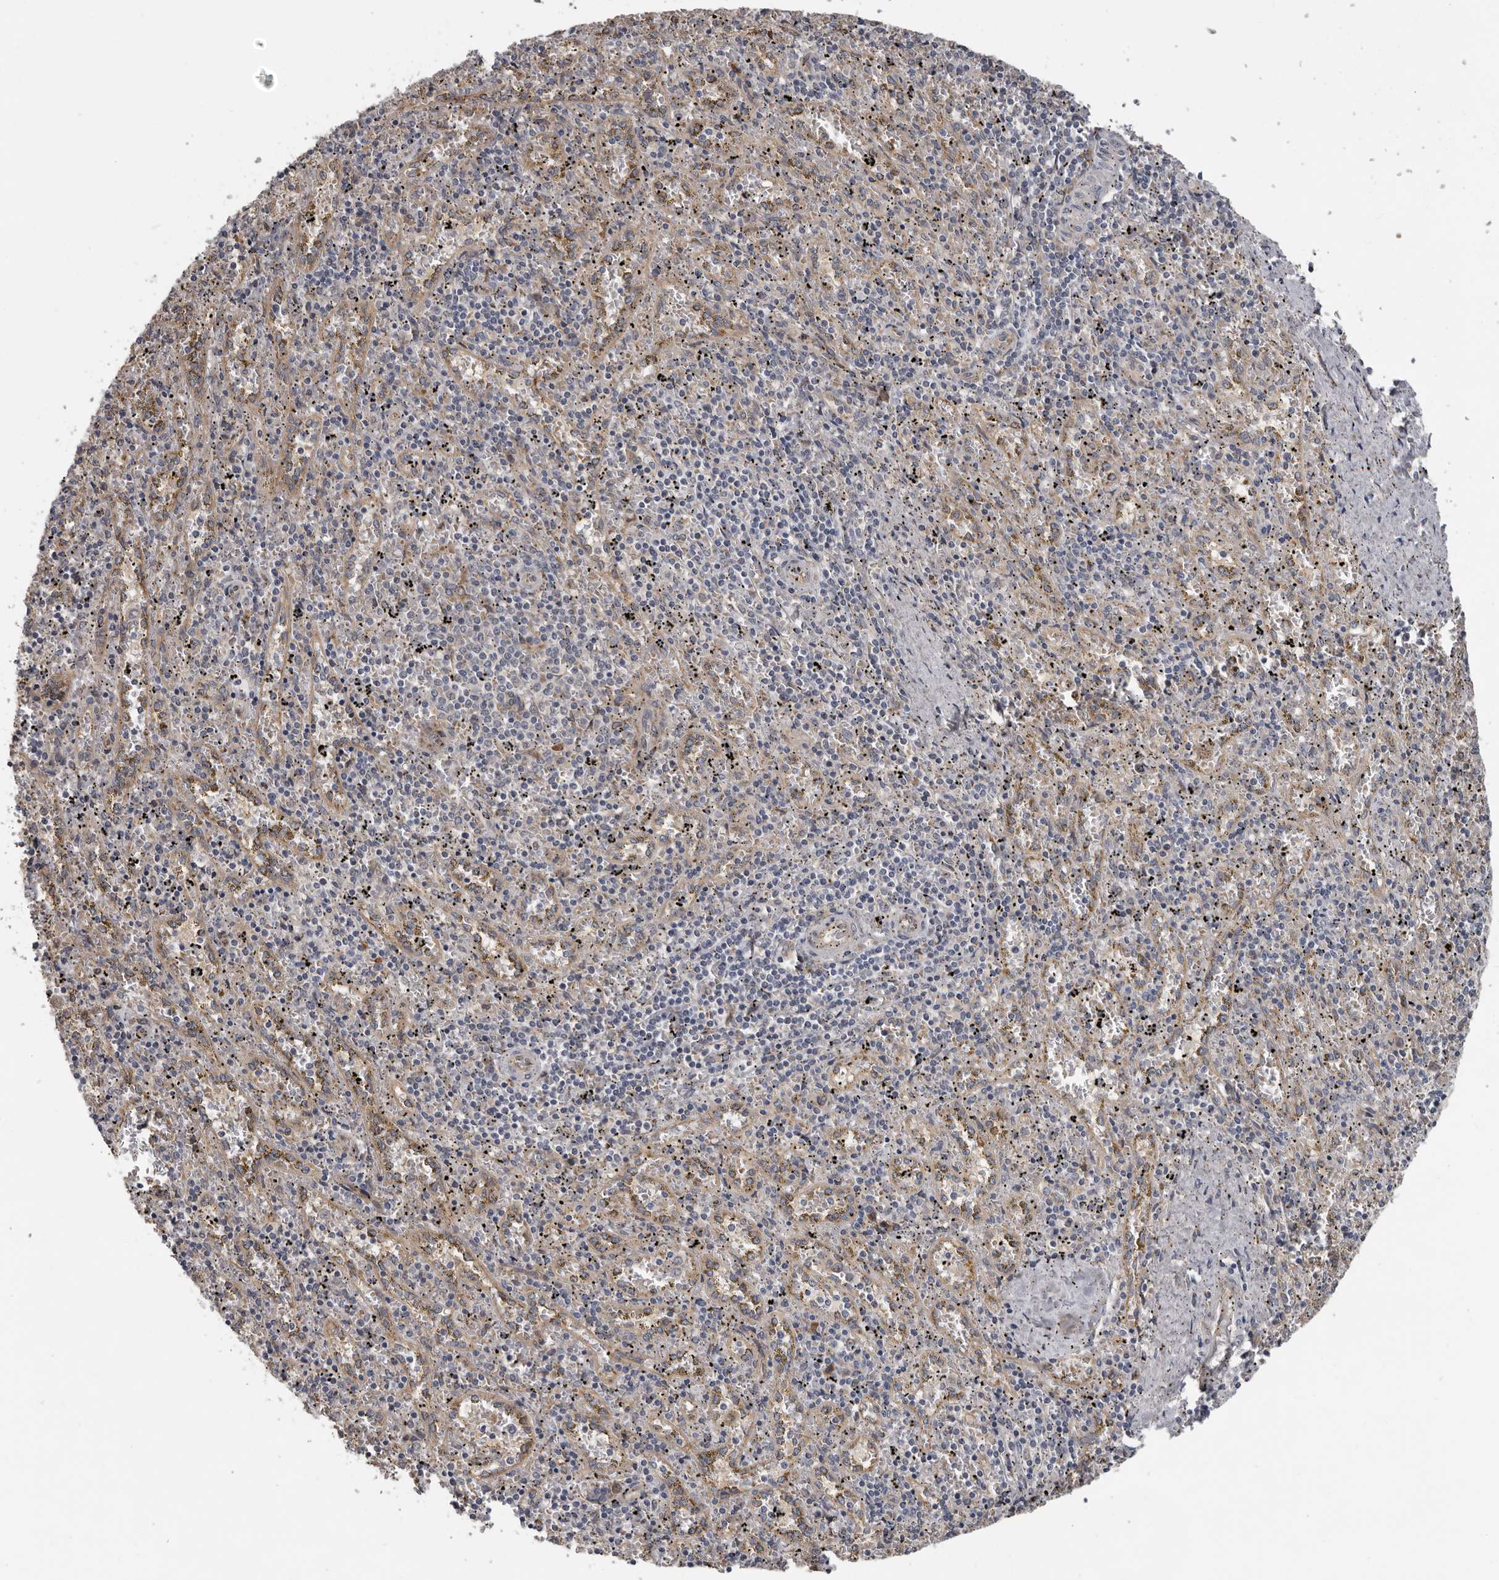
{"staining": {"intensity": "negative", "quantity": "none", "location": "none"}, "tissue": "spleen", "cell_type": "Cells in red pulp", "image_type": "normal", "snomed": [{"axis": "morphology", "description": "Normal tissue, NOS"}, {"axis": "topography", "description": "Spleen"}], "caption": "Immunohistochemistry of unremarkable human spleen exhibits no expression in cells in red pulp.", "gene": "MTF1", "patient": {"sex": "male", "age": 11}}